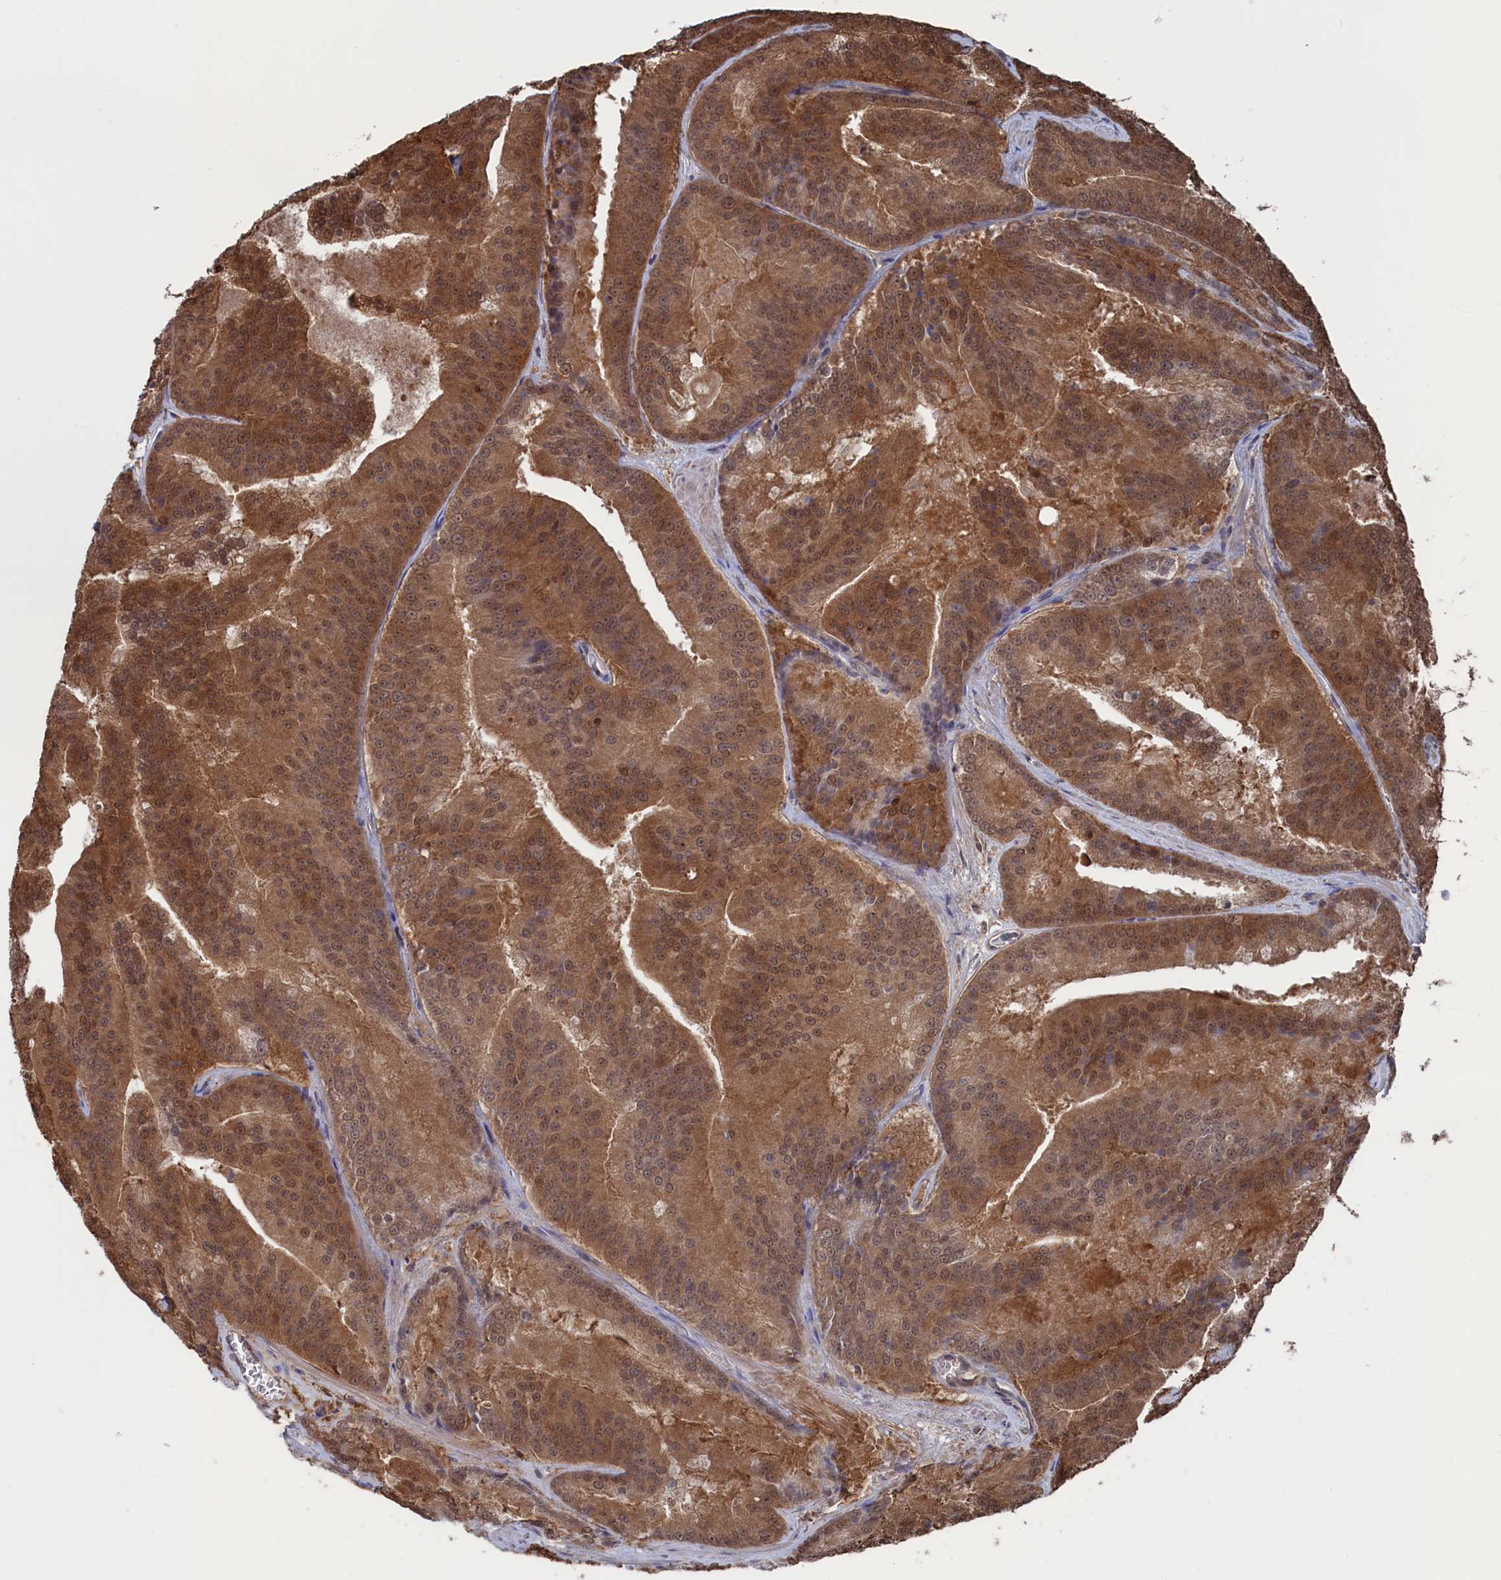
{"staining": {"intensity": "moderate", "quantity": ">75%", "location": "cytoplasmic/membranous,nuclear"}, "tissue": "prostate cancer", "cell_type": "Tumor cells", "image_type": "cancer", "snomed": [{"axis": "morphology", "description": "Adenocarcinoma, High grade"}, {"axis": "topography", "description": "Prostate"}], "caption": "Immunohistochemistry (IHC) (DAB (3,3'-diaminobenzidine)) staining of prostate cancer (adenocarcinoma (high-grade)) shows moderate cytoplasmic/membranous and nuclear protein positivity in approximately >75% of tumor cells.", "gene": "NUTF2", "patient": {"sex": "male", "age": 61}}